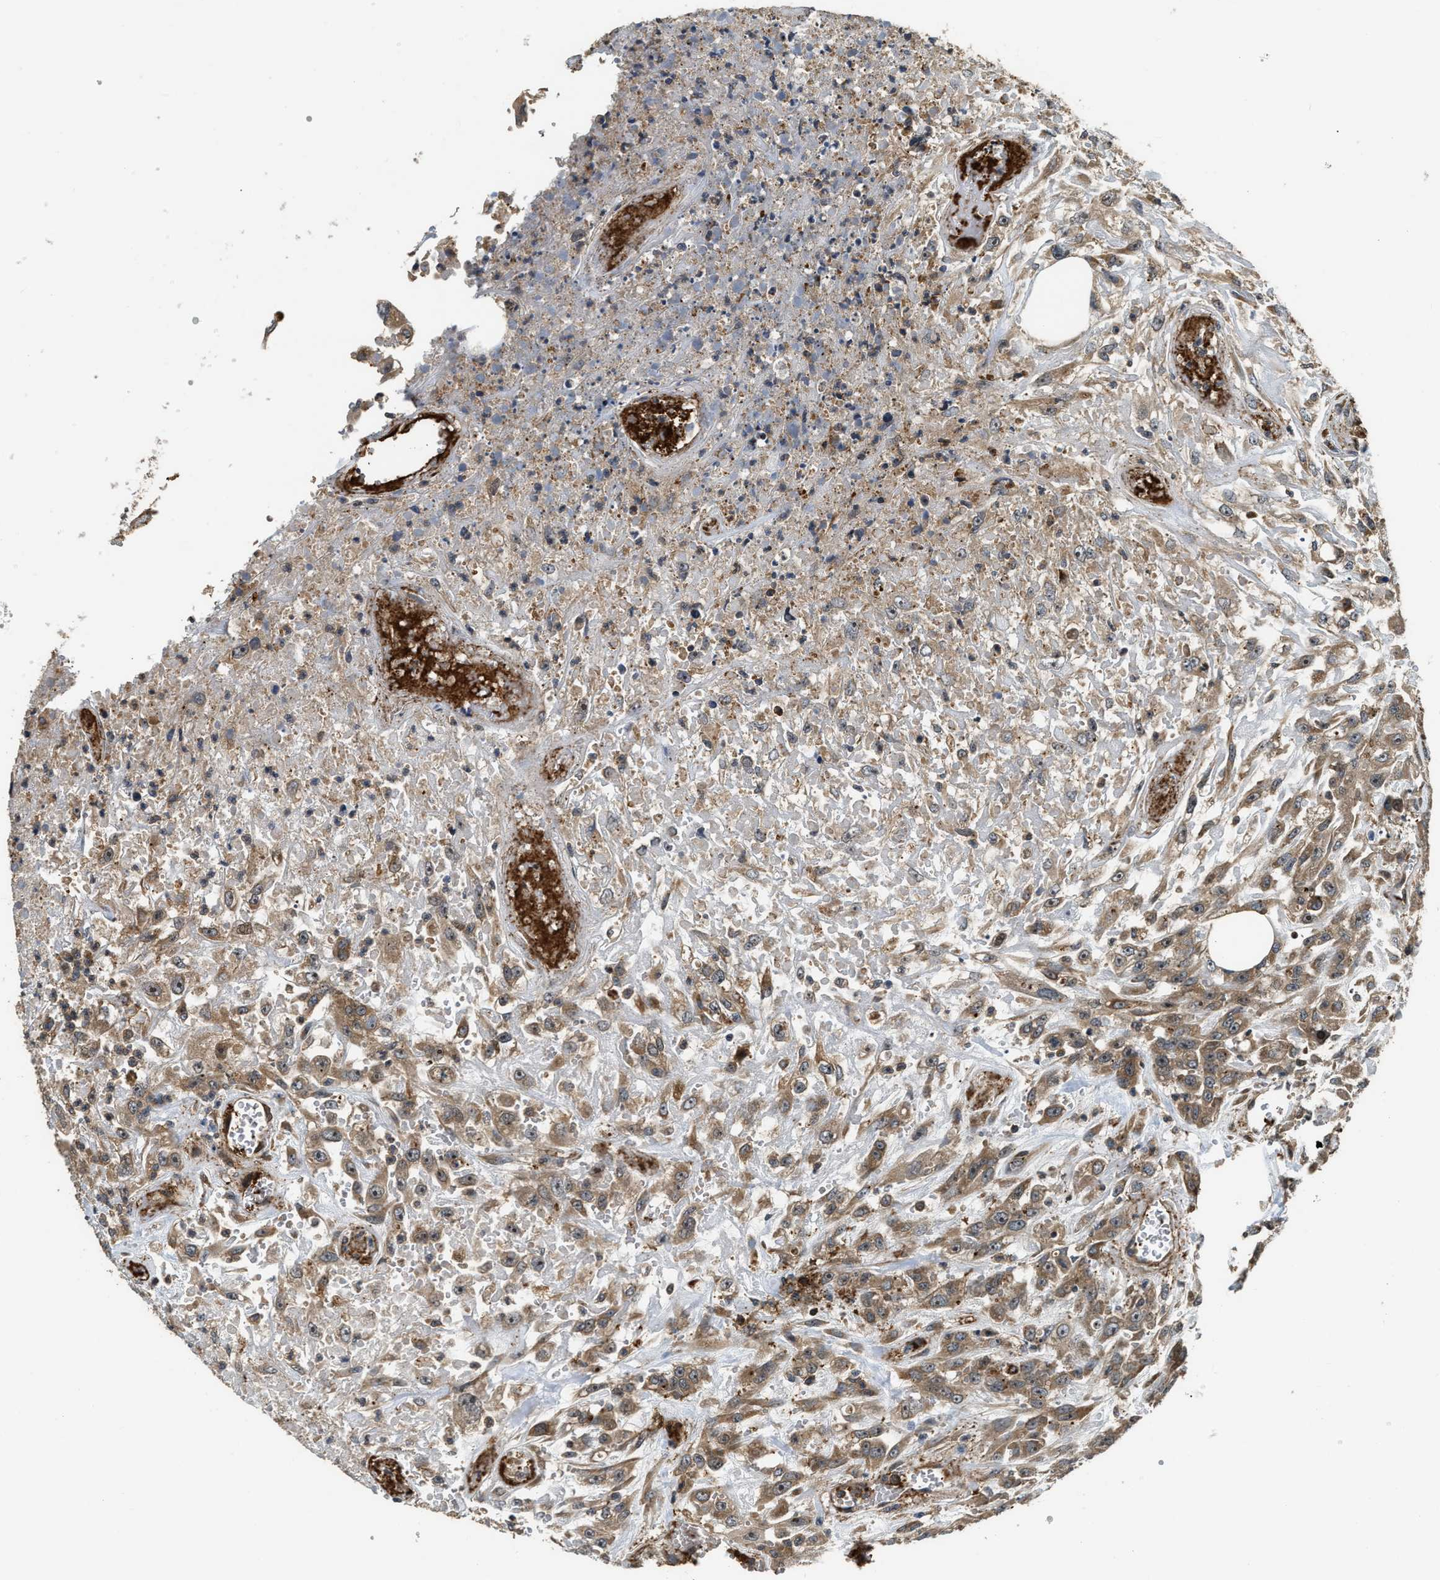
{"staining": {"intensity": "moderate", "quantity": ">75%", "location": "cytoplasmic/membranous"}, "tissue": "urothelial cancer", "cell_type": "Tumor cells", "image_type": "cancer", "snomed": [{"axis": "morphology", "description": "Urothelial carcinoma, High grade"}, {"axis": "topography", "description": "Urinary bladder"}], "caption": "Brown immunohistochemical staining in high-grade urothelial carcinoma exhibits moderate cytoplasmic/membranous staining in about >75% of tumor cells. Using DAB (brown) and hematoxylin (blue) stains, captured at high magnification using brightfield microscopy.", "gene": "SNX5", "patient": {"sex": "male", "age": 46}}